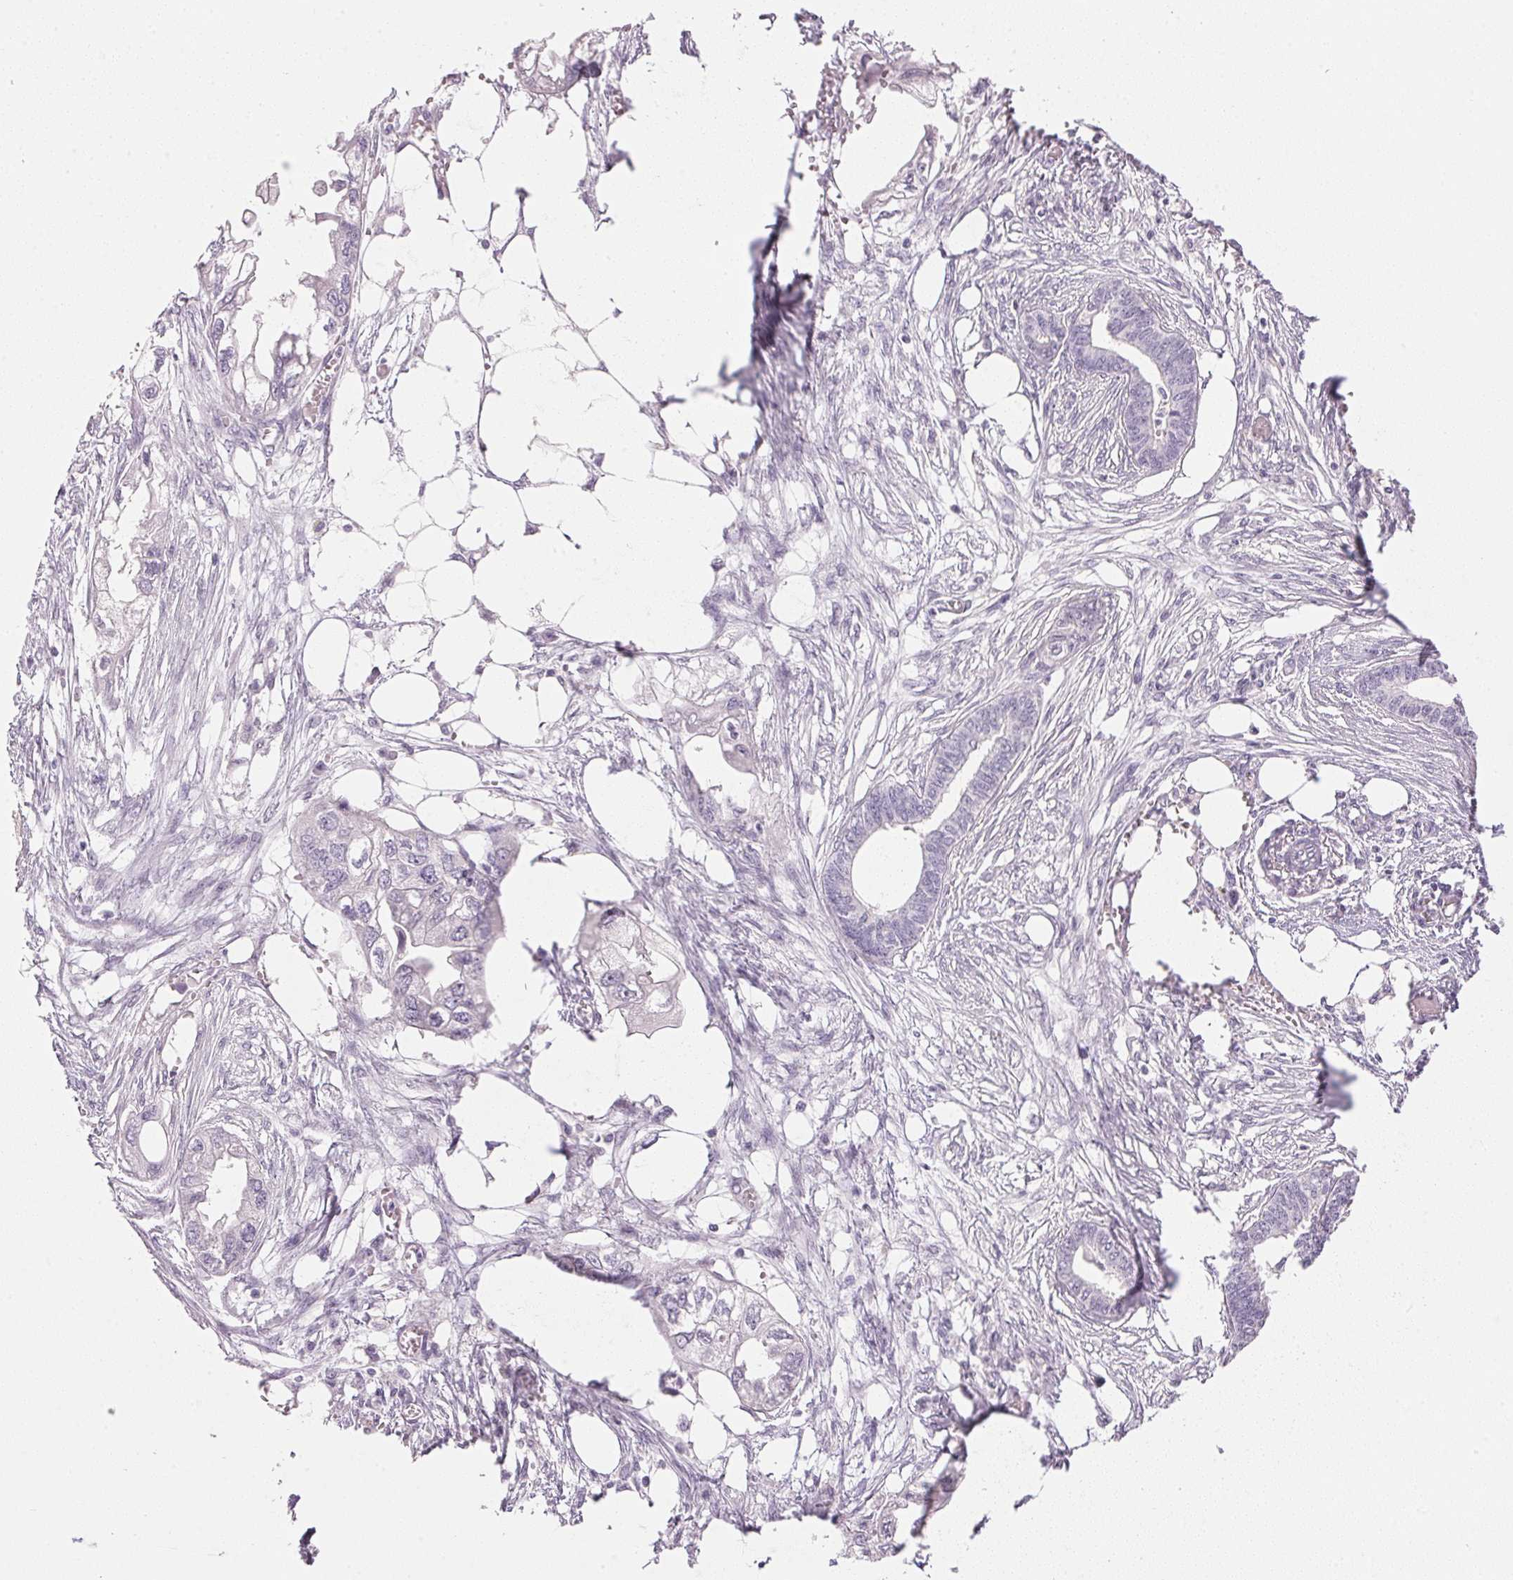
{"staining": {"intensity": "negative", "quantity": "none", "location": "none"}, "tissue": "endometrial cancer", "cell_type": "Tumor cells", "image_type": "cancer", "snomed": [{"axis": "morphology", "description": "Adenocarcinoma, NOS"}, {"axis": "morphology", "description": "Adenocarcinoma, metastatic, NOS"}, {"axis": "topography", "description": "Adipose tissue"}, {"axis": "topography", "description": "Endometrium"}], "caption": "Immunohistochemistry (IHC) micrograph of neoplastic tissue: human endometrial cancer stained with DAB demonstrates no significant protein expression in tumor cells.", "gene": "IGFBP1", "patient": {"sex": "female", "age": 67}}